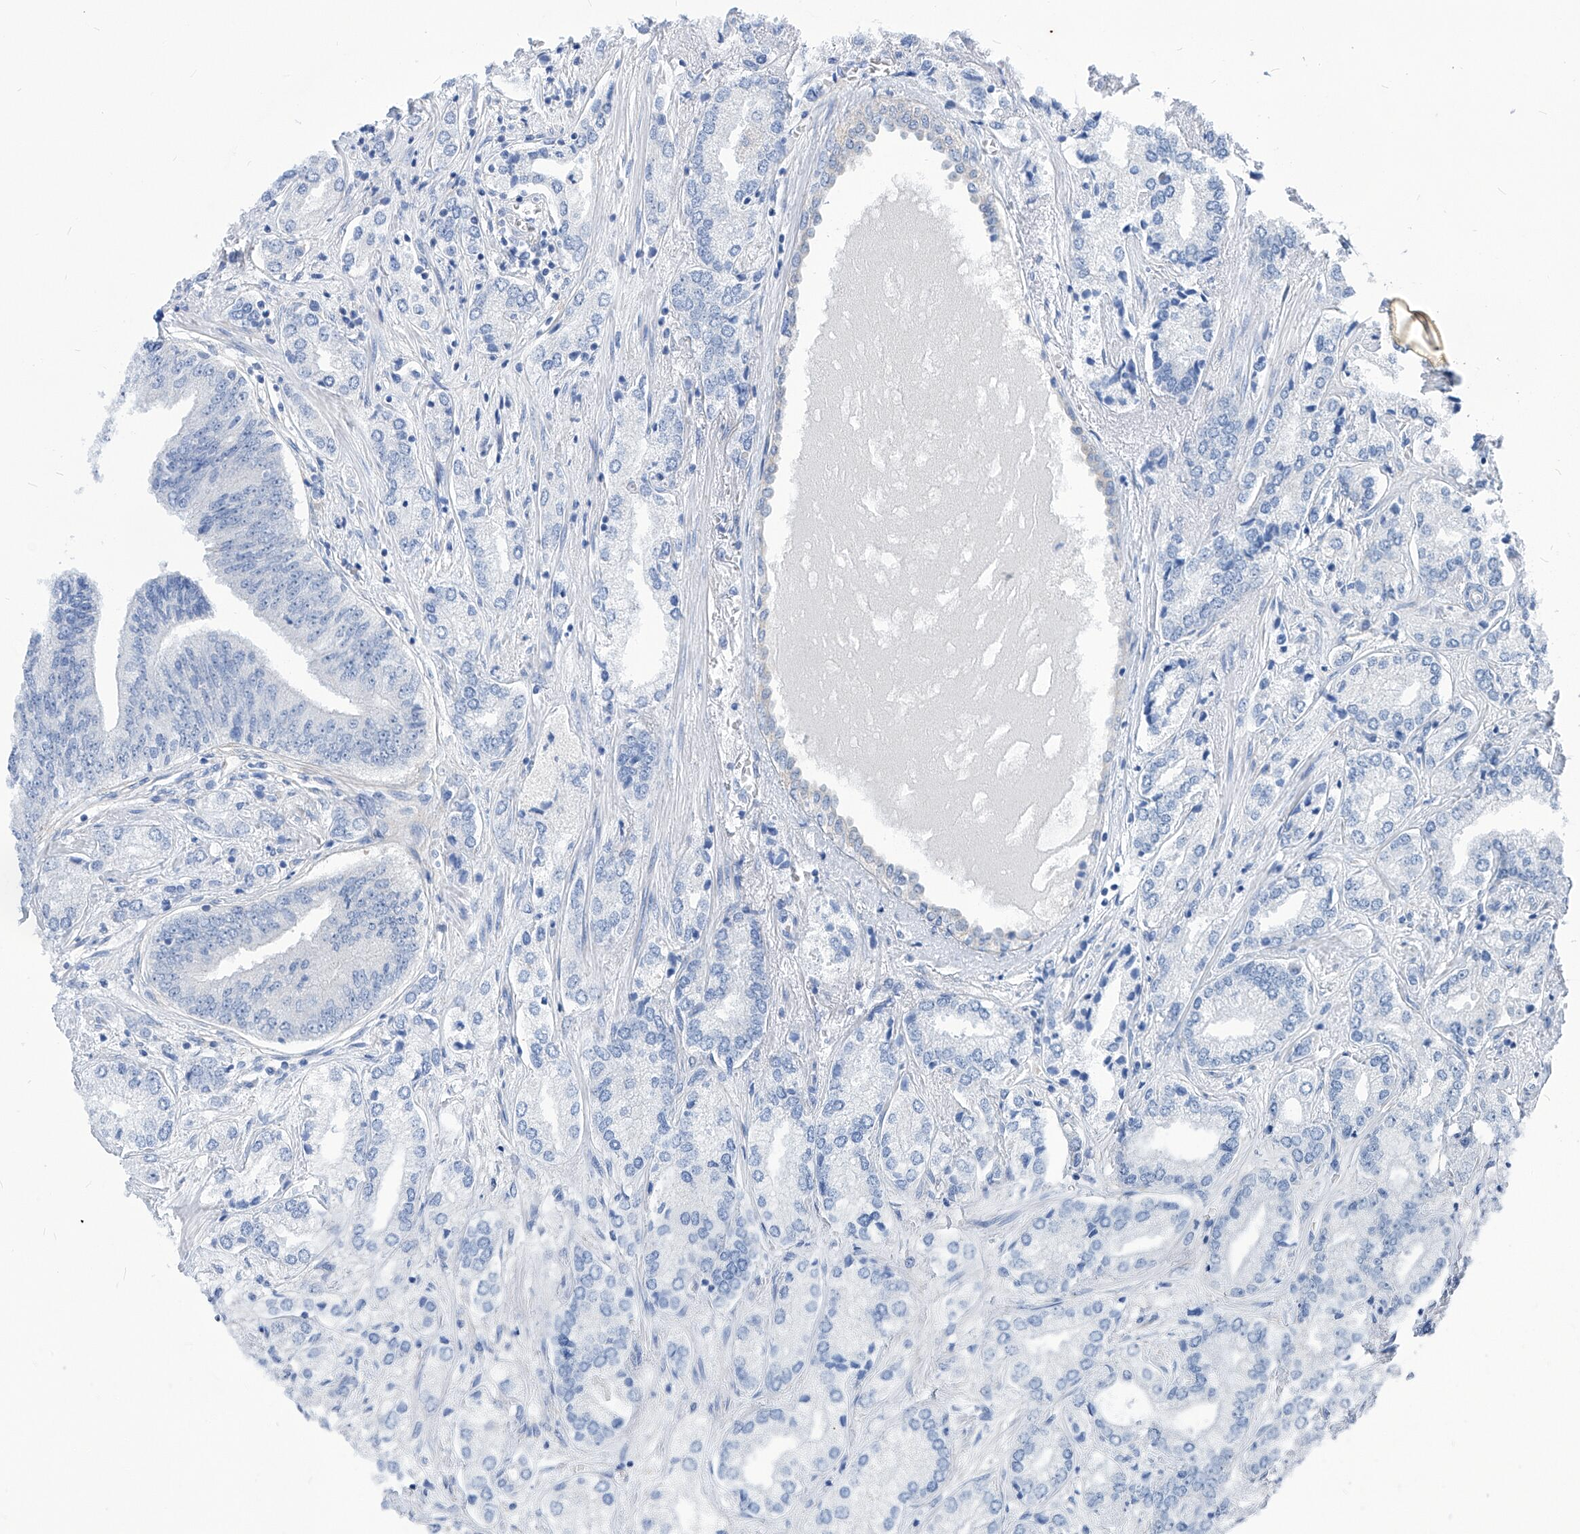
{"staining": {"intensity": "negative", "quantity": "none", "location": "none"}, "tissue": "prostate cancer", "cell_type": "Tumor cells", "image_type": "cancer", "snomed": [{"axis": "morphology", "description": "Adenocarcinoma, High grade"}, {"axis": "topography", "description": "Prostate"}], "caption": "There is no significant positivity in tumor cells of prostate cancer (adenocarcinoma (high-grade)).", "gene": "AKAP10", "patient": {"sex": "male", "age": 66}}